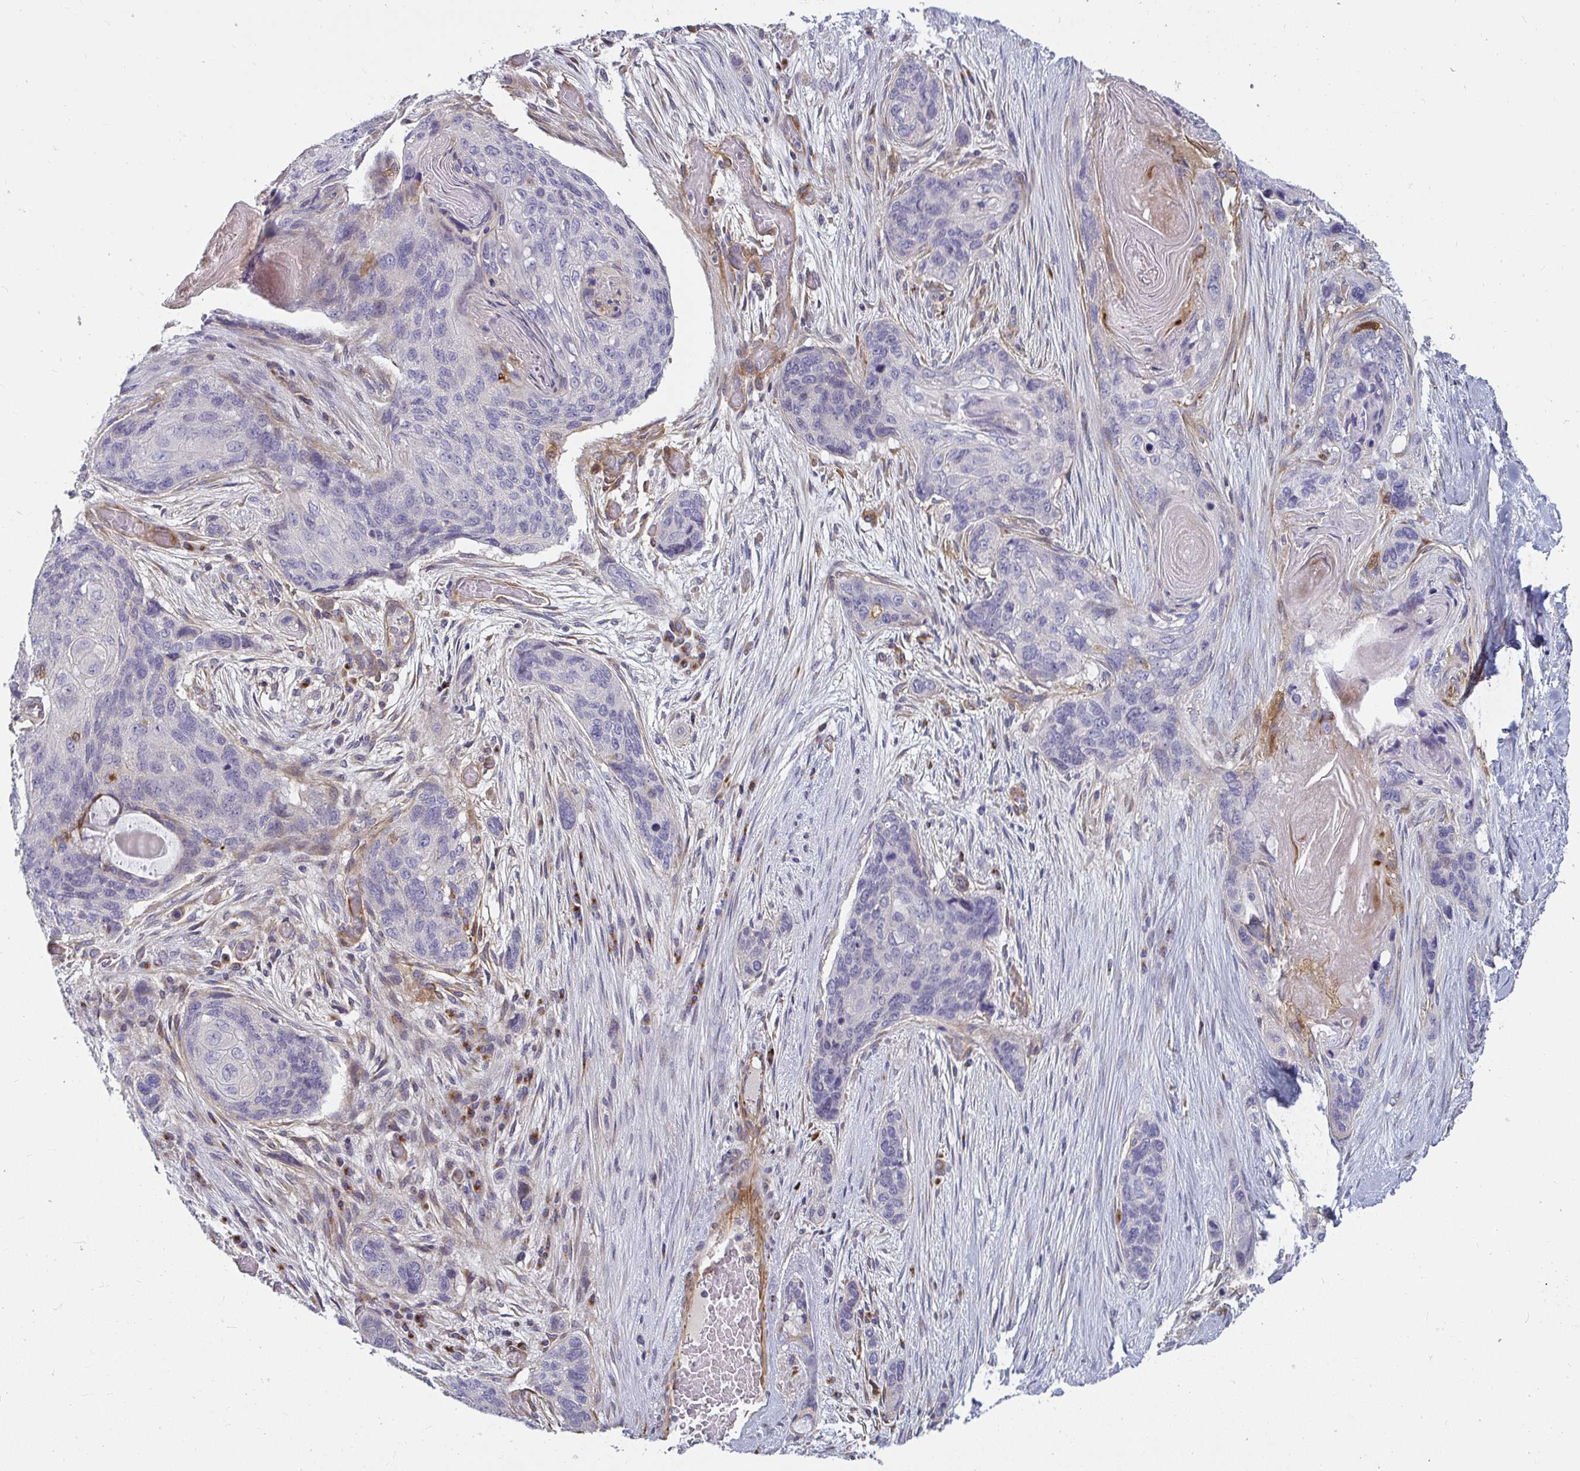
{"staining": {"intensity": "negative", "quantity": "none", "location": "none"}, "tissue": "lung cancer", "cell_type": "Tumor cells", "image_type": "cancer", "snomed": [{"axis": "morphology", "description": "Squamous cell carcinoma, NOS"}, {"axis": "morphology", "description": "Squamous cell carcinoma, metastatic, NOS"}, {"axis": "topography", "description": "Lymph node"}, {"axis": "topography", "description": "Lung"}], "caption": "This is an immunohistochemistry micrograph of human lung cancer. There is no staining in tumor cells.", "gene": "IFIT3", "patient": {"sex": "male", "age": 41}}